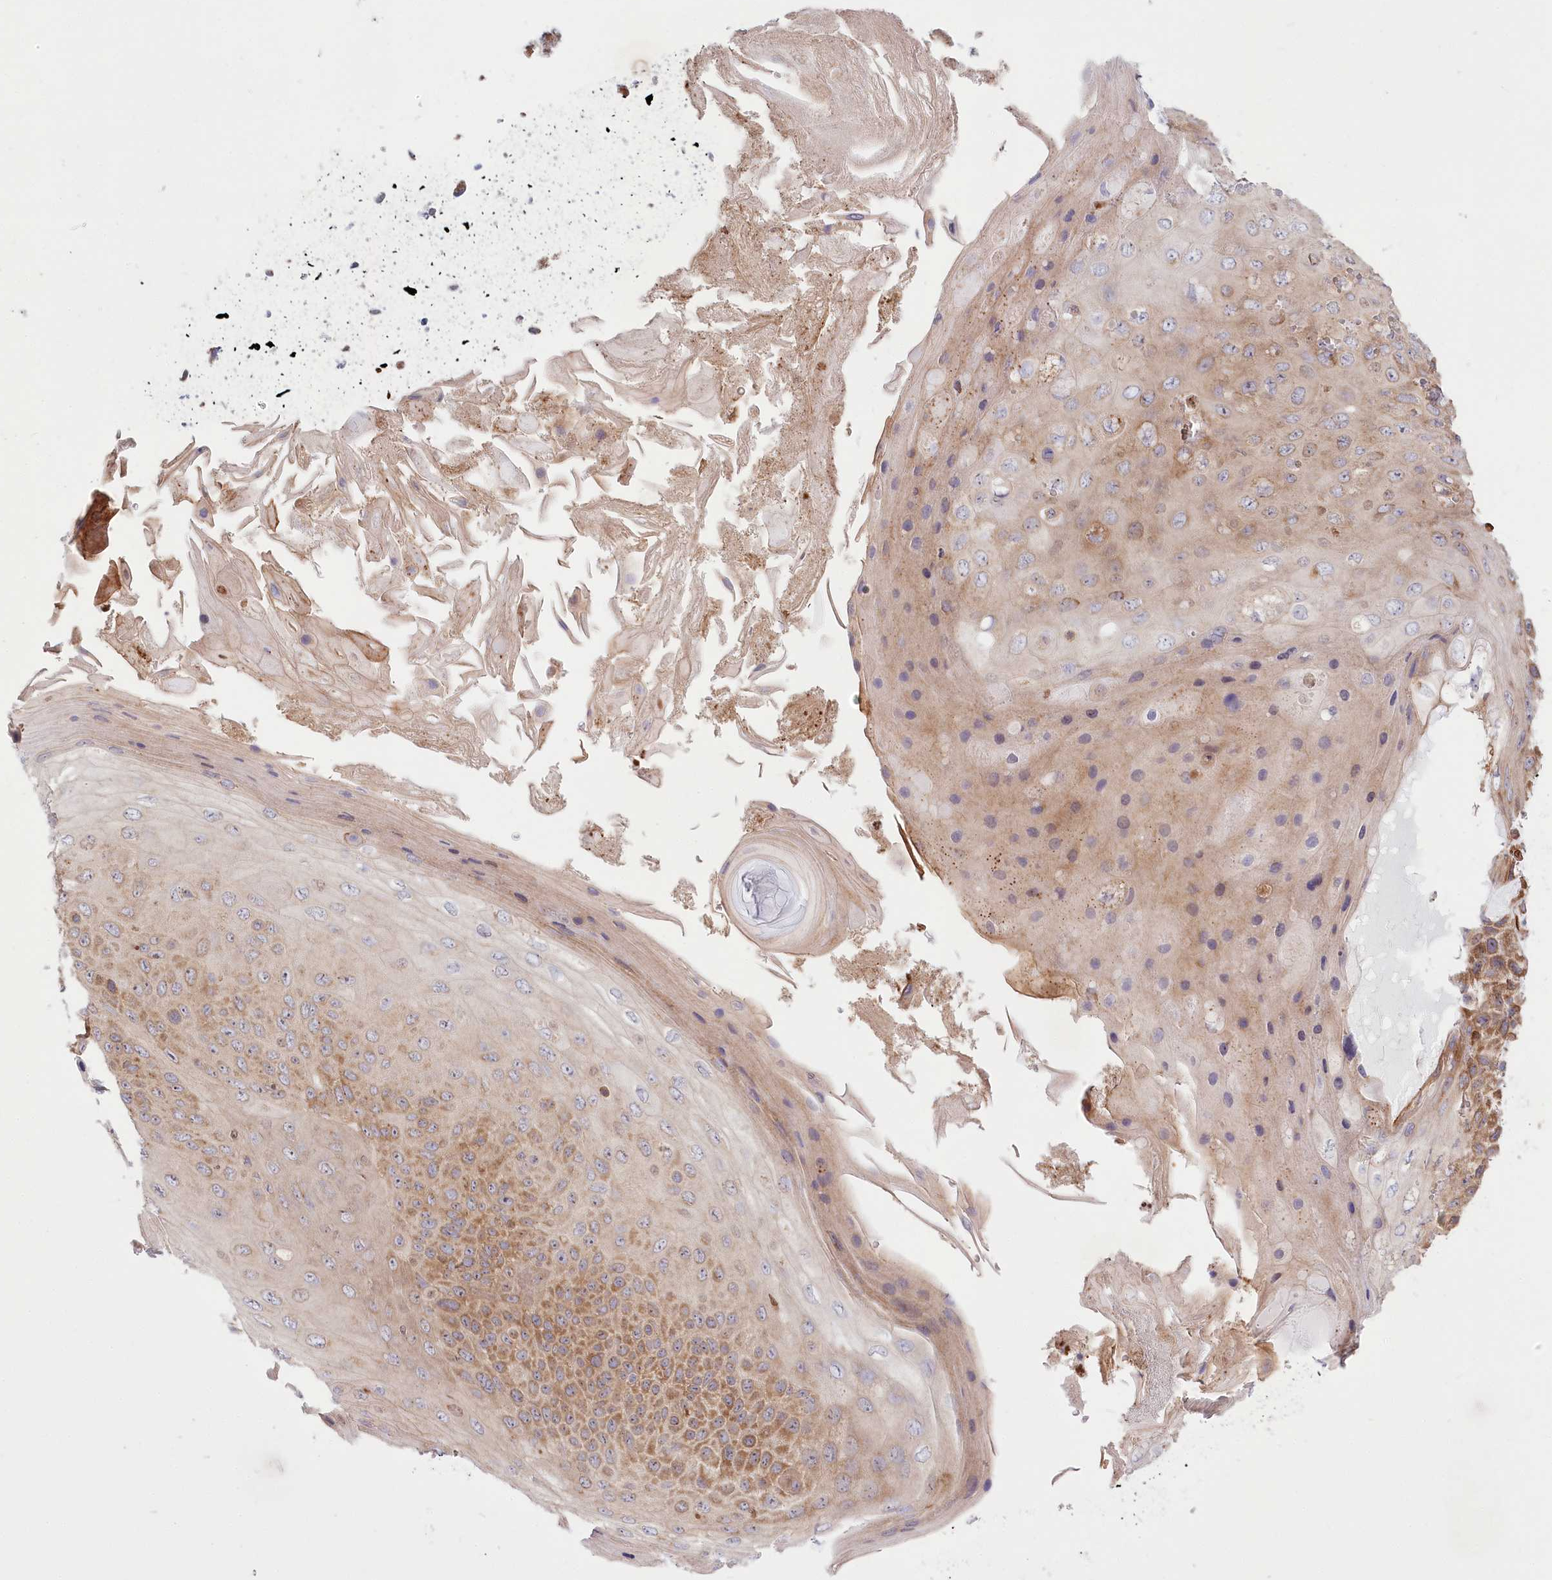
{"staining": {"intensity": "moderate", "quantity": "25%-75%", "location": "cytoplasmic/membranous"}, "tissue": "skin cancer", "cell_type": "Tumor cells", "image_type": "cancer", "snomed": [{"axis": "morphology", "description": "Squamous cell carcinoma, NOS"}, {"axis": "topography", "description": "Skin"}], "caption": "An image of squamous cell carcinoma (skin) stained for a protein demonstrates moderate cytoplasmic/membranous brown staining in tumor cells.", "gene": "COMMD3", "patient": {"sex": "female", "age": 88}}